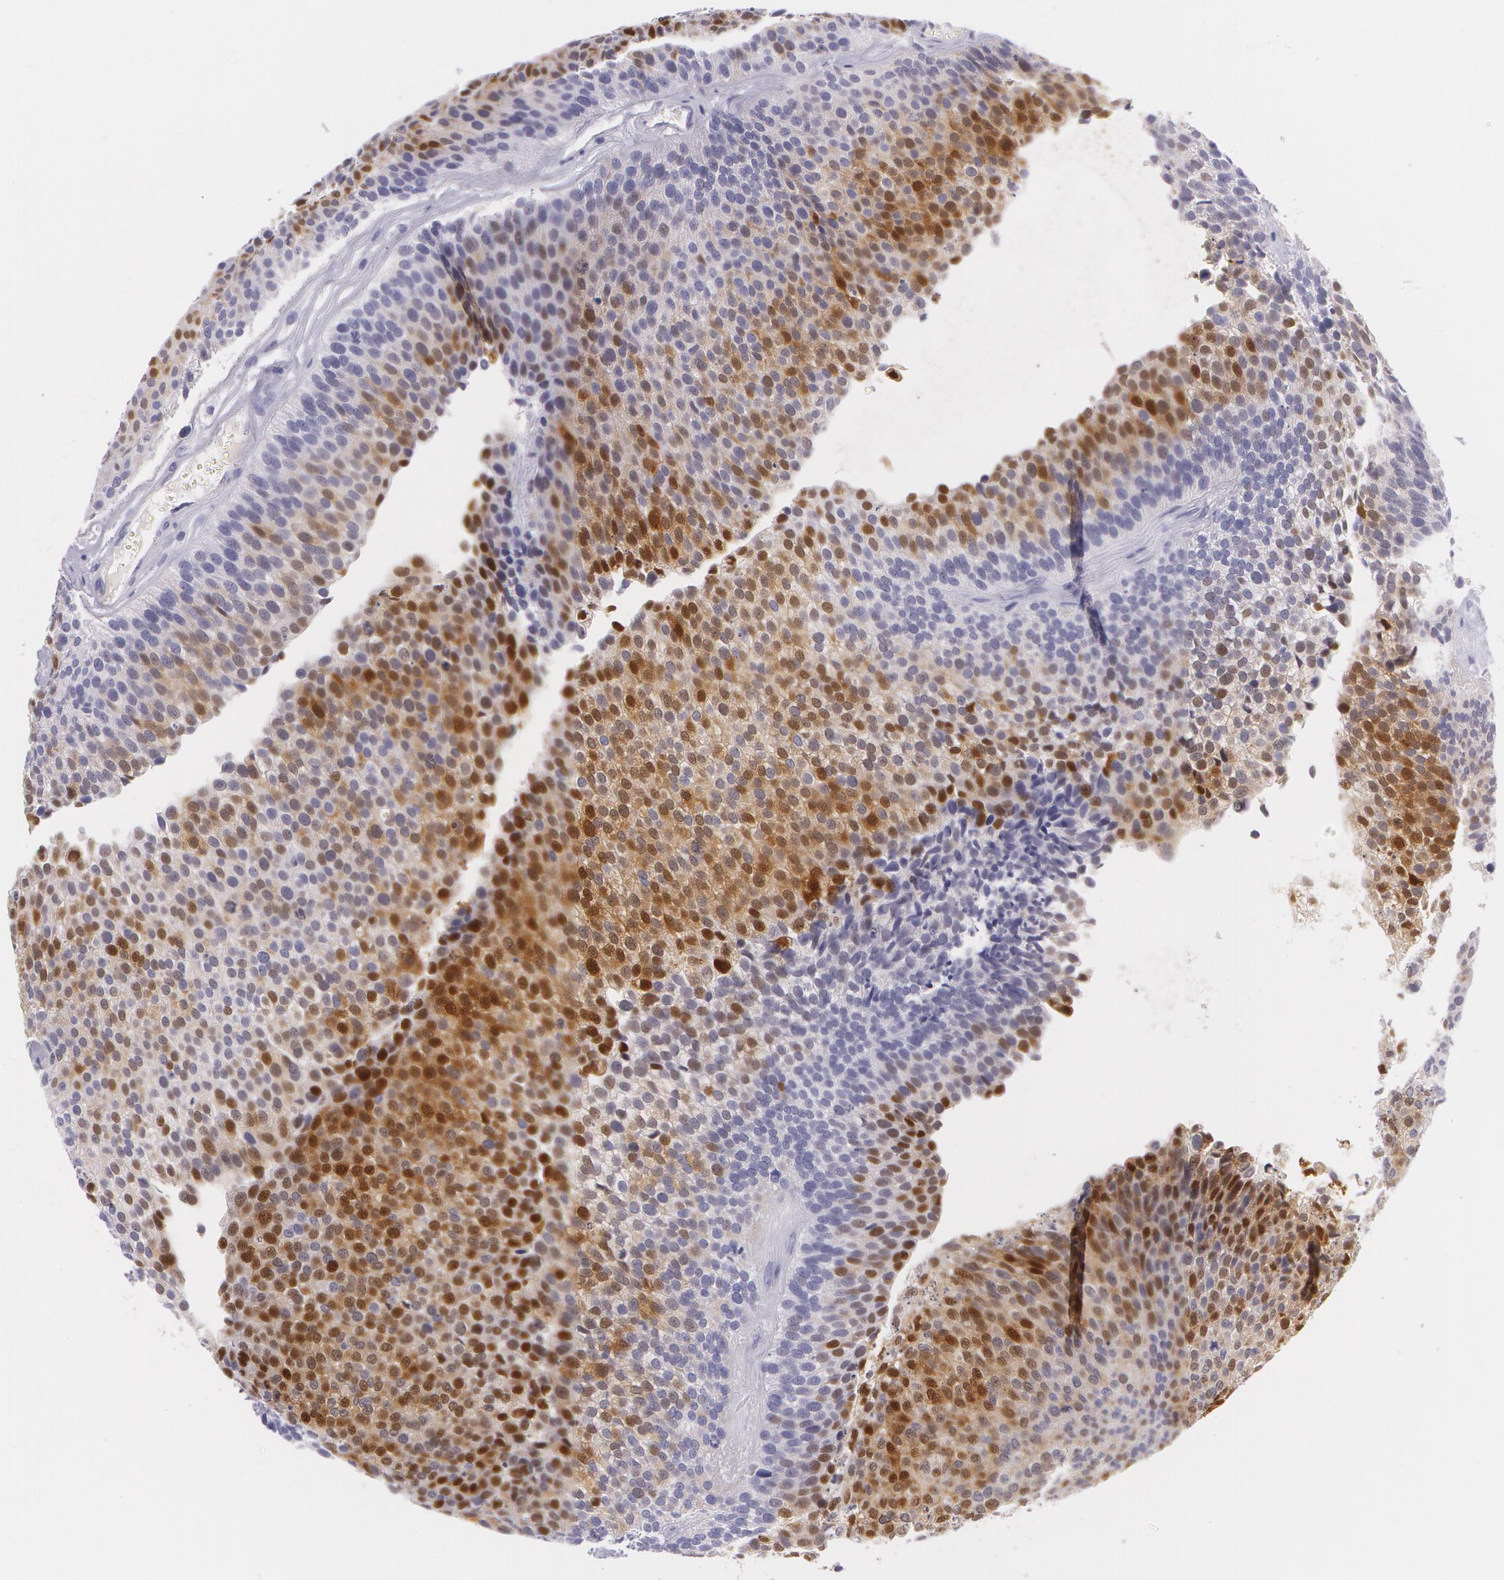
{"staining": {"intensity": "strong", "quantity": "25%-75%", "location": "cytoplasmic/membranous,nuclear"}, "tissue": "urothelial cancer", "cell_type": "Tumor cells", "image_type": "cancer", "snomed": [{"axis": "morphology", "description": "Urothelial carcinoma, Low grade"}, {"axis": "topography", "description": "Urinary bladder"}], "caption": "Urothelial cancer stained with a brown dye demonstrates strong cytoplasmic/membranous and nuclear positive expression in approximately 25%-75% of tumor cells.", "gene": "SNCG", "patient": {"sex": "male", "age": 84}}